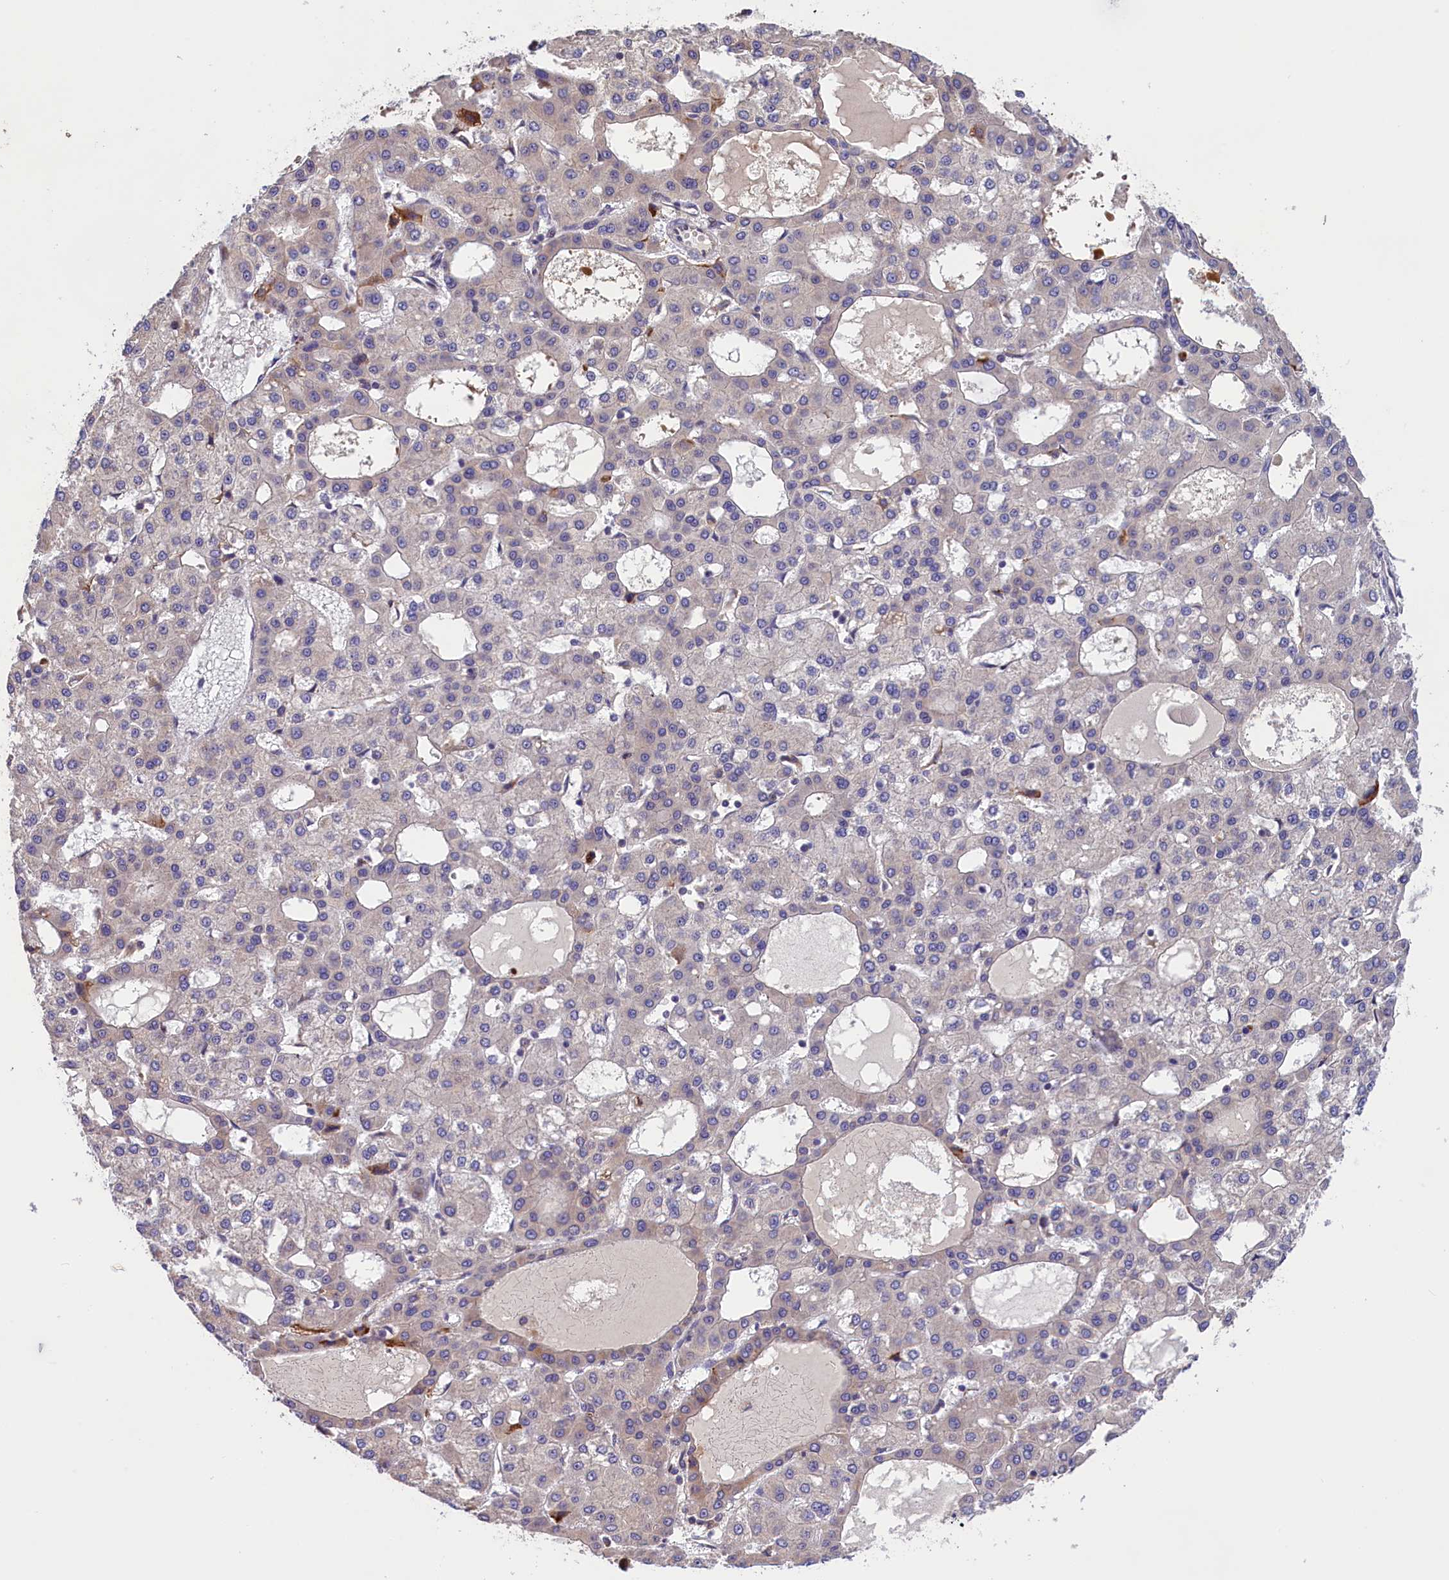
{"staining": {"intensity": "negative", "quantity": "none", "location": "none"}, "tissue": "liver cancer", "cell_type": "Tumor cells", "image_type": "cancer", "snomed": [{"axis": "morphology", "description": "Carcinoma, Hepatocellular, NOS"}, {"axis": "topography", "description": "Liver"}], "caption": "This is an immunohistochemistry (IHC) micrograph of liver cancer. There is no staining in tumor cells.", "gene": "FBXO45", "patient": {"sex": "male", "age": 47}}